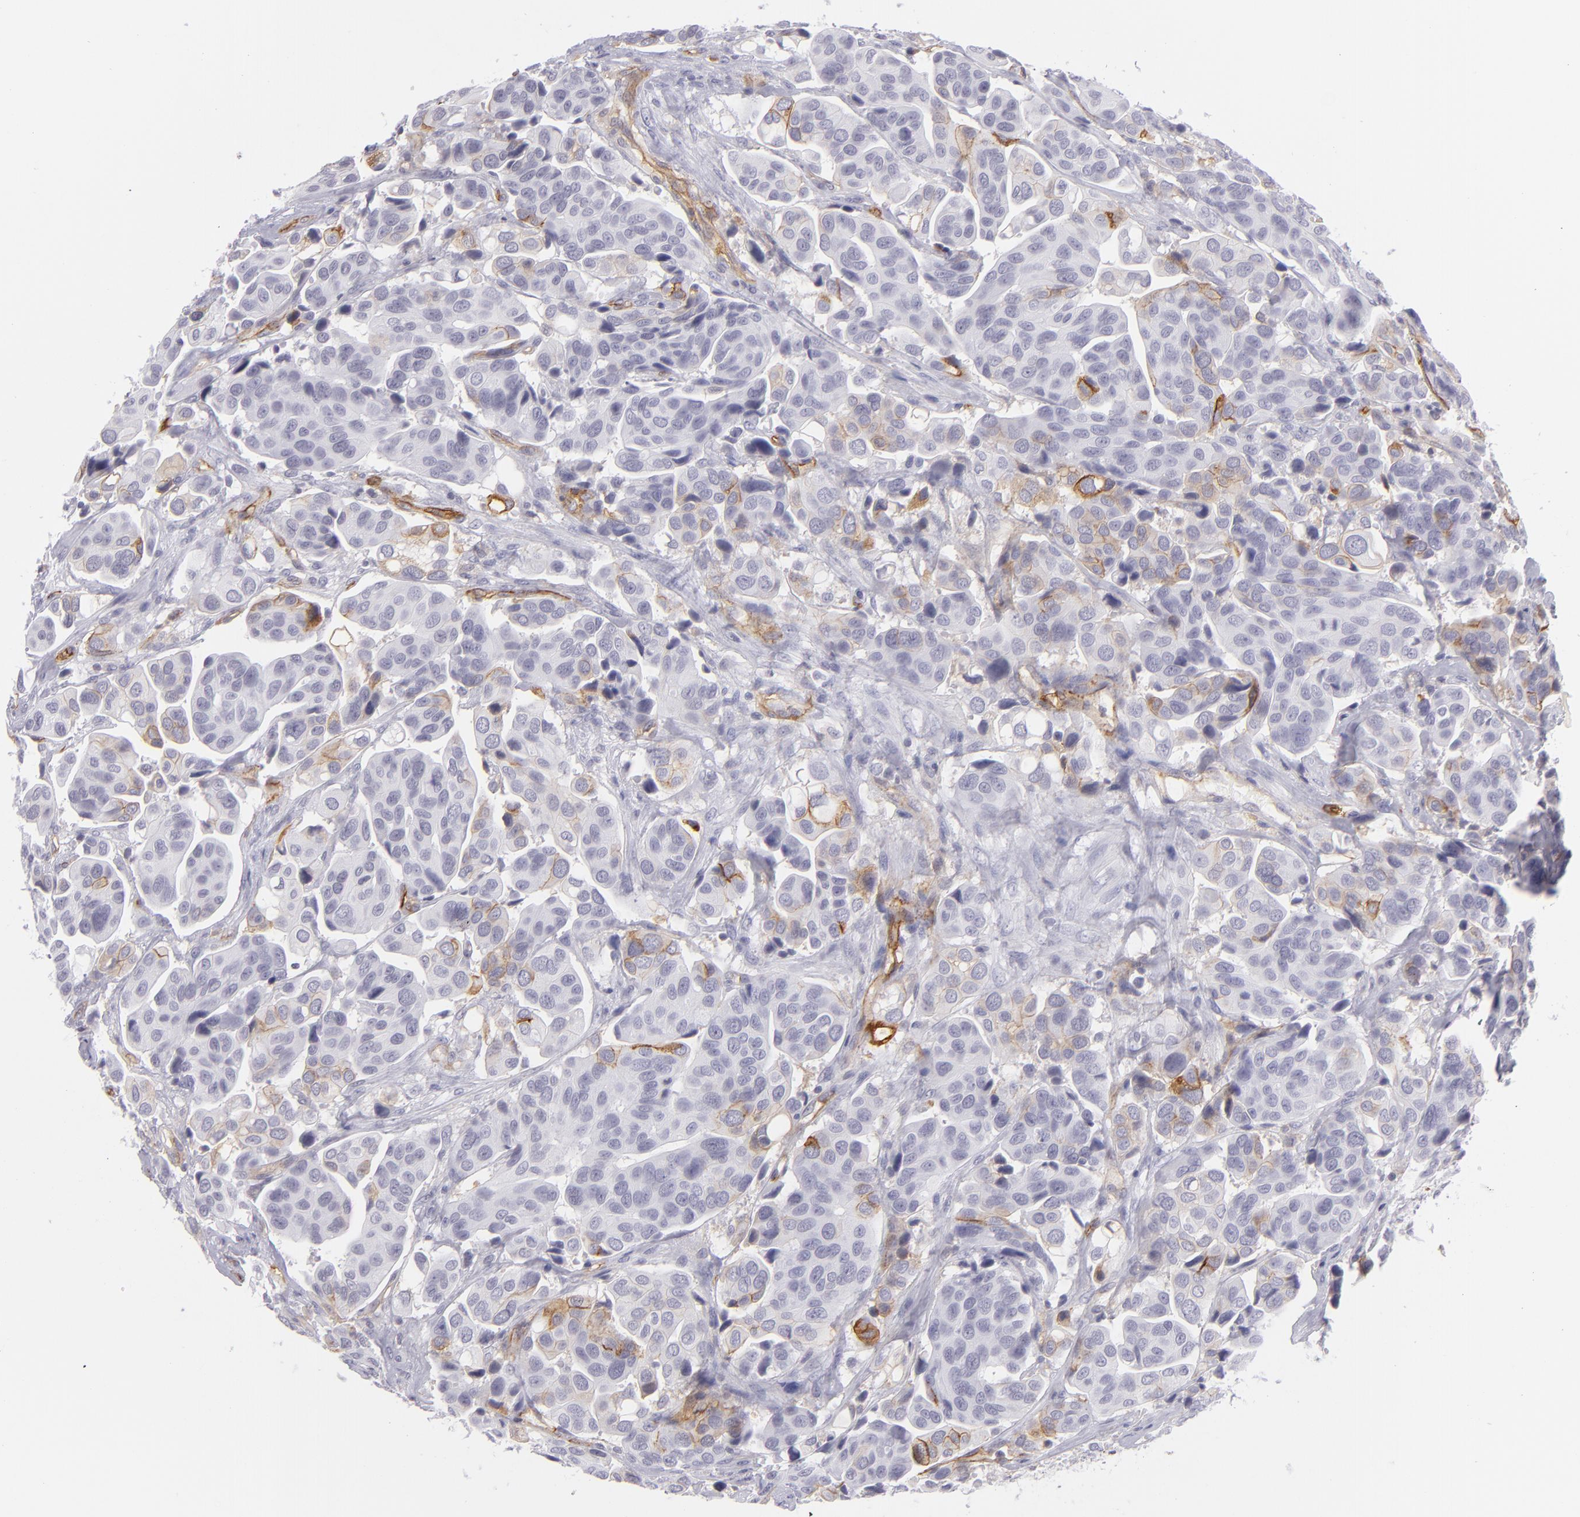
{"staining": {"intensity": "moderate", "quantity": "<25%", "location": "cytoplasmic/membranous"}, "tissue": "urothelial cancer", "cell_type": "Tumor cells", "image_type": "cancer", "snomed": [{"axis": "morphology", "description": "Adenocarcinoma, NOS"}, {"axis": "topography", "description": "Urinary bladder"}], "caption": "A brown stain highlights moderate cytoplasmic/membranous staining of a protein in human adenocarcinoma tumor cells.", "gene": "THBD", "patient": {"sex": "male", "age": 61}}